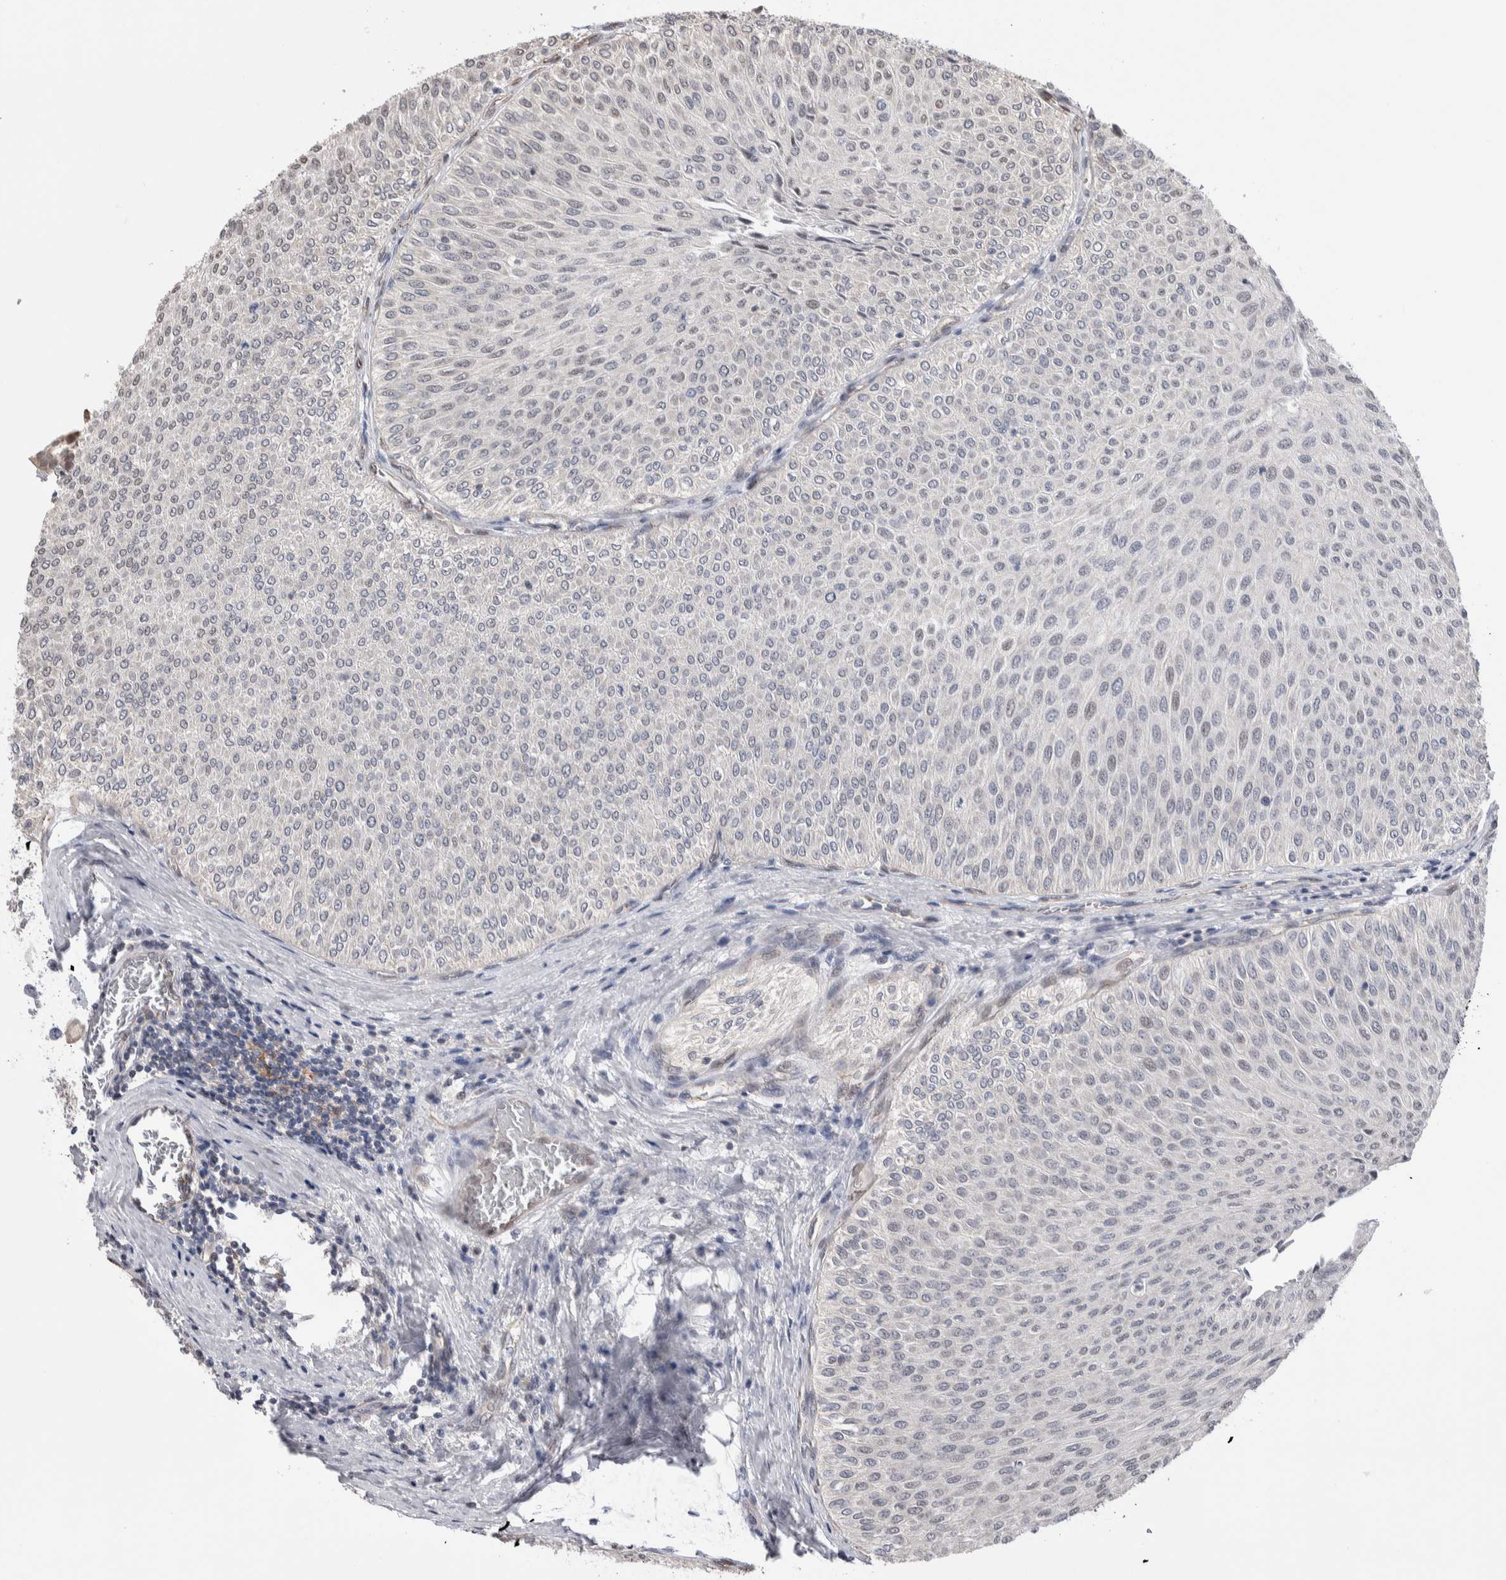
{"staining": {"intensity": "negative", "quantity": "none", "location": "none"}, "tissue": "urothelial cancer", "cell_type": "Tumor cells", "image_type": "cancer", "snomed": [{"axis": "morphology", "description": "Urothelial carcinoma, Low grade"}, {"axis": "topography", "description": "Urinary bladder"}], "caption": "Photomicrograph shows no protein expression in tumor cells of low-grade urothelial carcinoma tissue.", "gene": "ZBTB49", "patient": {"sex": "male", "age": 78}}